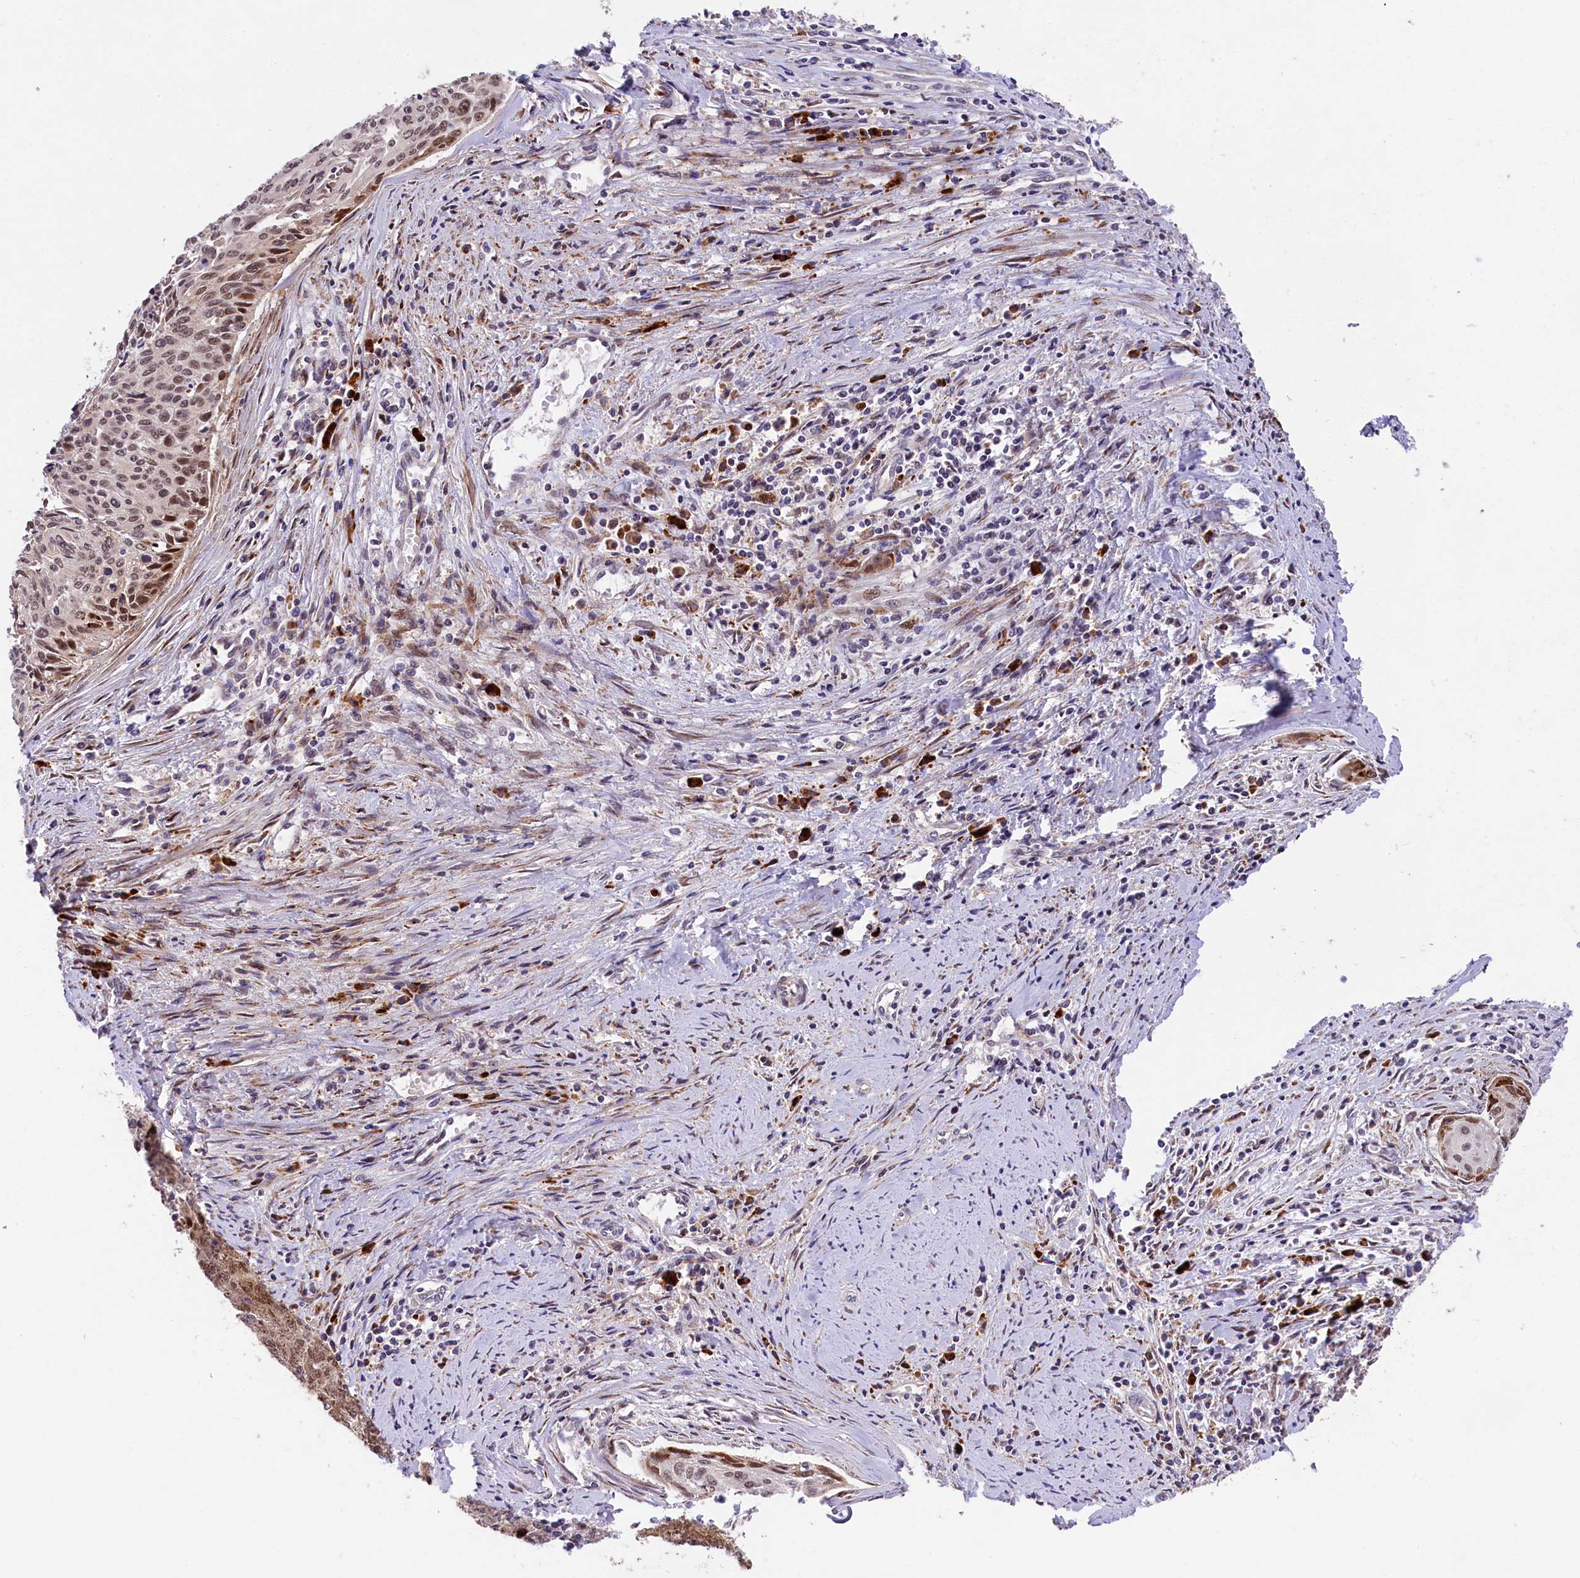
{"staining": {"intensity": "moderate", "quantity": ">75%", "location": "nuclear"}, "tissue": "cervical cancer", "cell_type": "Tumor cells", "image_type": "cancer", "snomed": [{"axis": "morphology", "description": "Squamous cell carcinoma, NOS"}, {"axis": "topography", "description": "Cervix"}], "caption": "Protein expression analysis of cervical squamous cell carcinoma exhibits moderate nuclear staining in about >75% of tumor cells.", "gene": "FBXO45", "patient": {"sex": "female", "age": 55}}